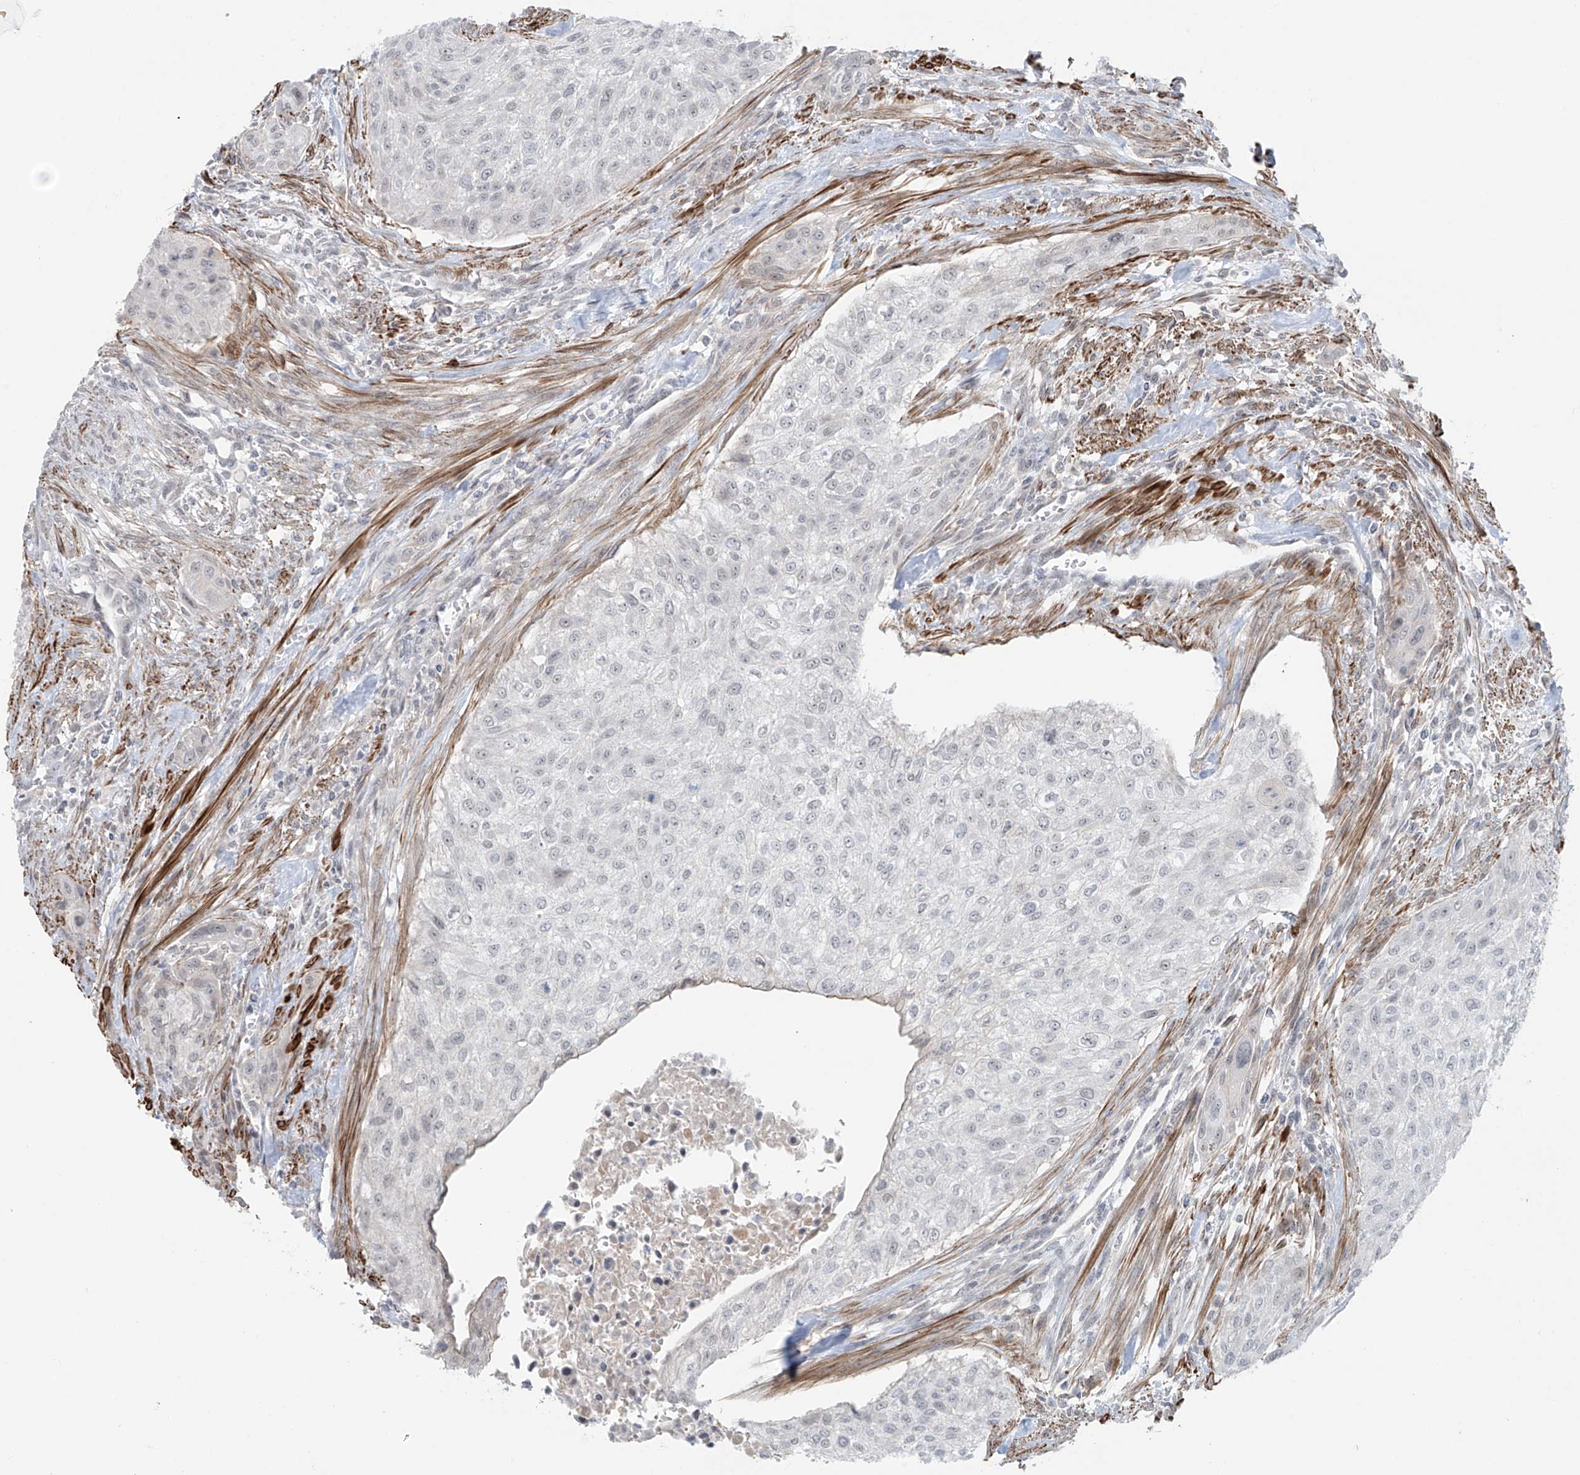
{"staining": {"intensity": "negative", "quantity": "none", "location": "none"}, "tissue": "urothelial cancer", "cell_type": "Tumor cells", "image_type": "cancer", "snomed": [{"axis": "morphology", "description": "Urothelial carcinoma, High grade"}, {"axis": "topography", "description": "Urinary bladder"}], "caption": "Protein analysis of urothelial carcinoma (high-grade) exhibits no significant positivity in tumor cells.", "gene": "RASGEF1A", "patient": {"sex": "male", "age": 35}}